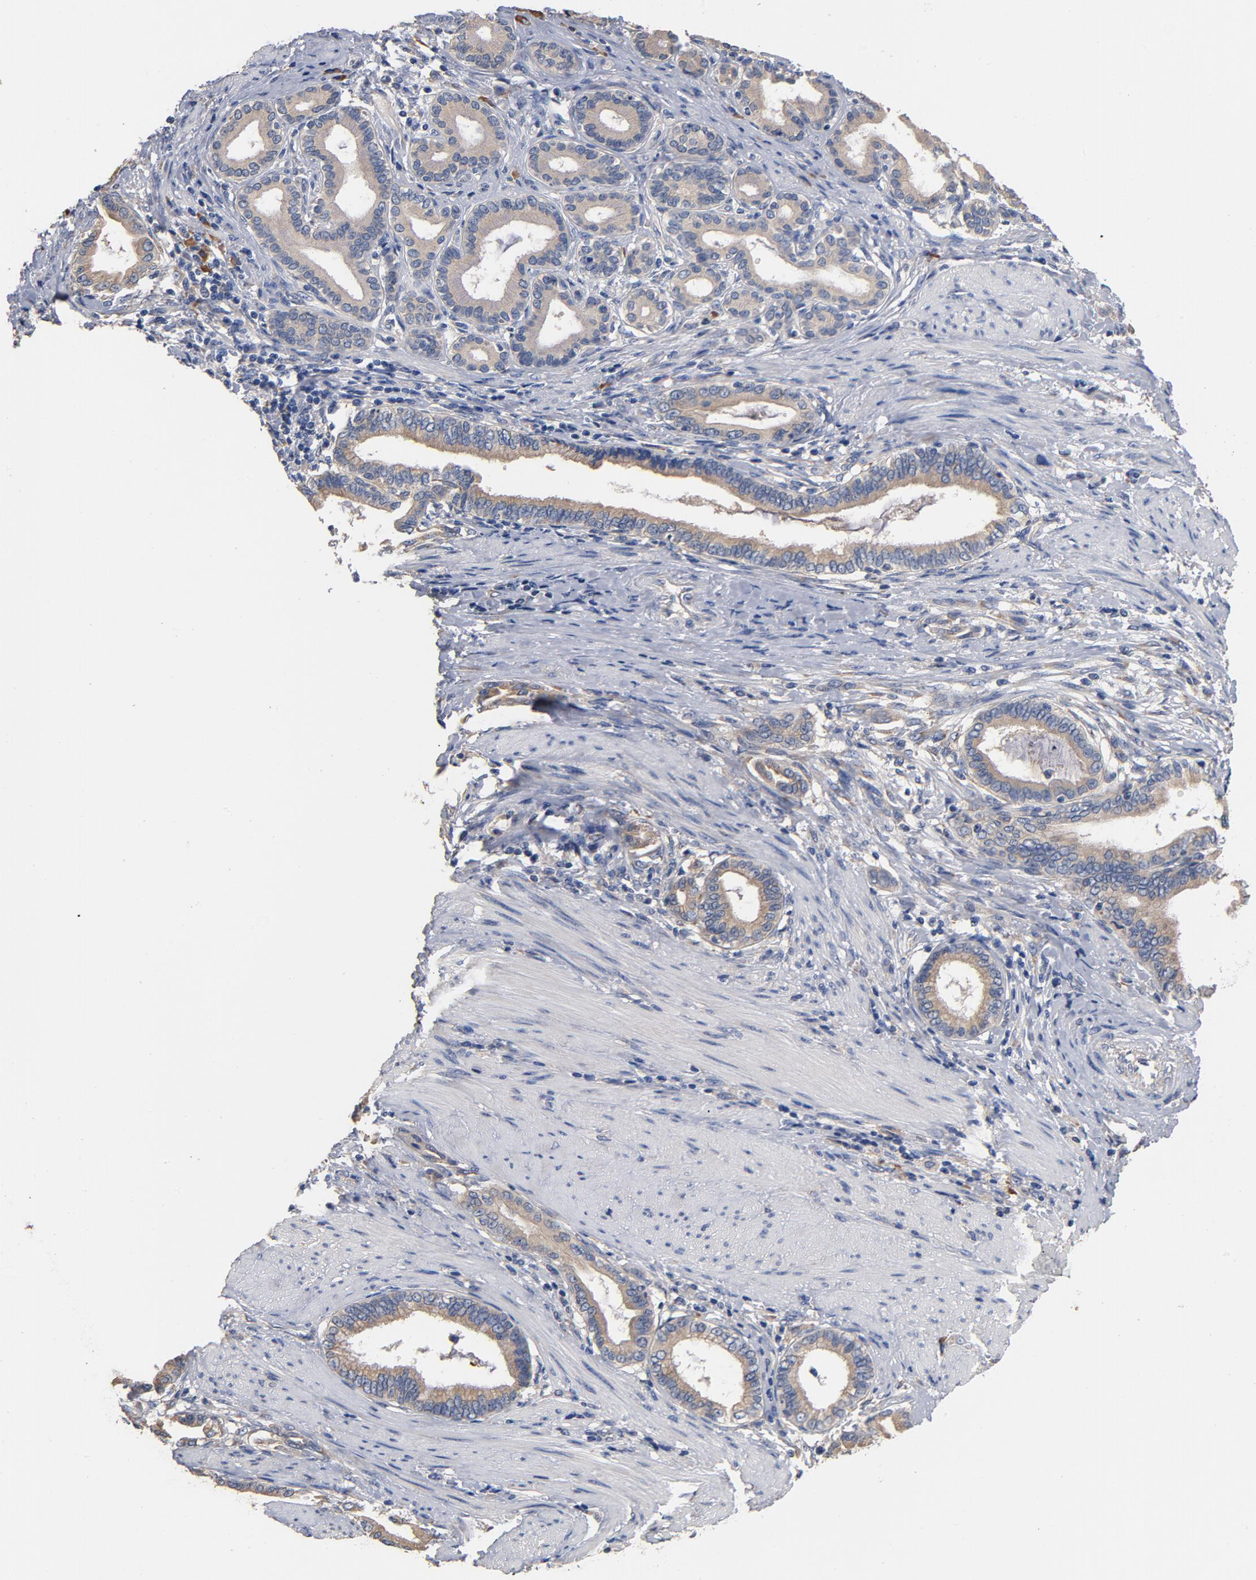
{"staining": {"intensity": "weak", "quantity": ">75%", "location": "cytoplasmic/membranous"}, "tissue": "pancreatic cancer", "cell_type": "Tumor cells", "image_type": "cancer", "snomed": [{"axis": "morphology", "description": "Adenocarcinoma, NOS"}, {"axis": "topography", "description": "Pancreas"}], "caption": "Adenocarcinoma (pancreatic) was stained to show a protein in brown. There is low levels of weak cytoplasmic/membranous staining in approximately >75% of tumor cells. (Stains: DAB (3,3'-diaminobenzidine) in brown, nuclei in blue, Microscopy: brightfield microscopy at high magnification).", "gene": "TLR4", "patient": {"sex": "female", "age": 64}}